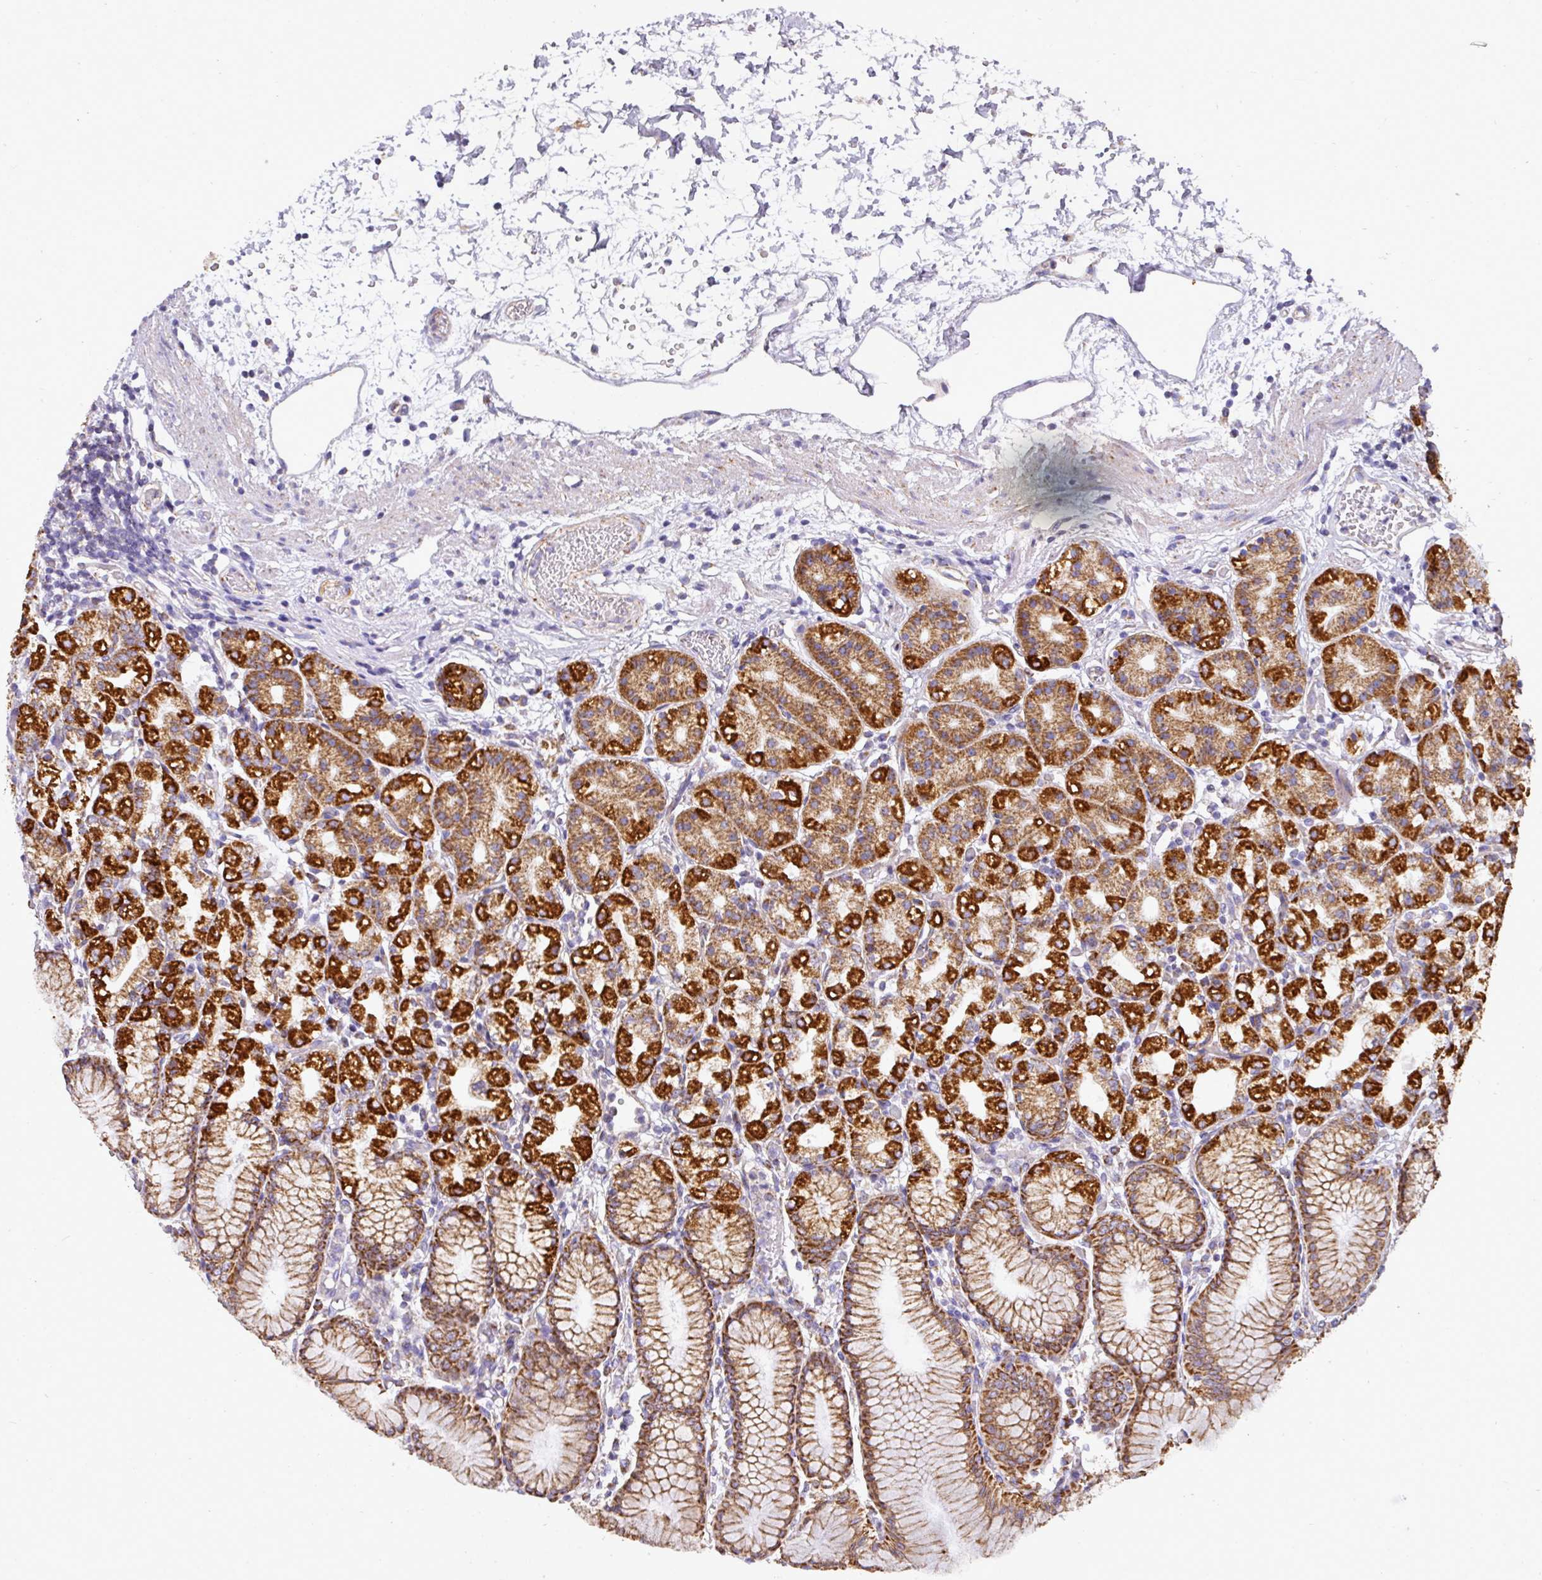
{"staining": {"intensity": "strong", "quantity": ">75%", "location": "cytoplasmic/membranous"}, "tissue": "stomach", "cell_type": "Glandular cells", "image_type": "normal", "snomed": [{"axis": "morphology", "description": "Normal tissue, NOS"}, {"axis": "topography", "description": "Stomach"}], "caption": "DAB immunohistochemical staining of unremarkable human stomach exhibits strong cytoplasmic/membranous protein positivity in about >75% of glandular cells. (IHC, brightfield microscopy, high magnification).", "gene": "UQCRFS1", "patient": {"sex": "female", "age": 57}}